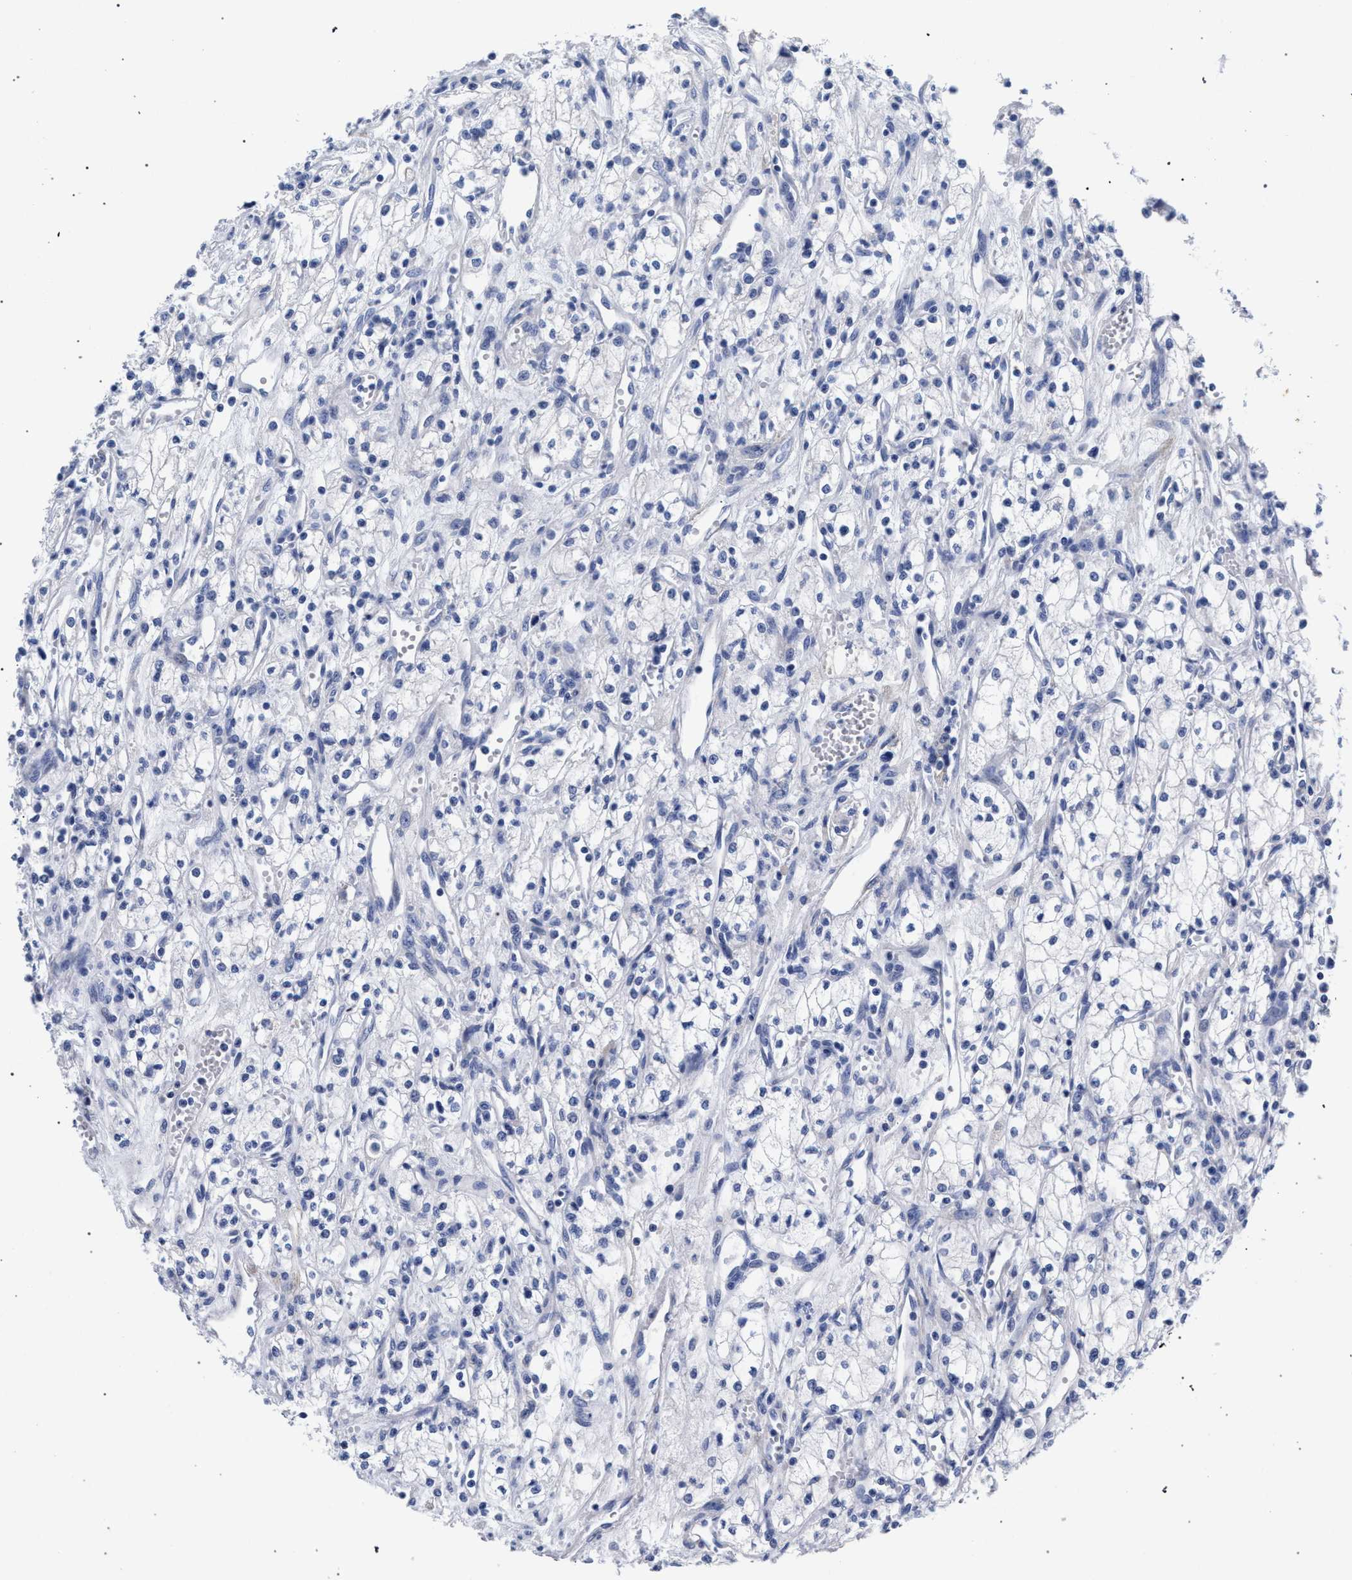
{"staining": {"intensity": "negative", "quantity": "none", "location": "none"}, "tissue": "renal cancer", "cell_type": "Tumor cells", "image_type": "cancer", "snomed": [{"axis": "morphology", "description": "Adenocarcinoma, NOS"}, {"axis": "topography", "description": "Kidney"}], "caption": "This is a histopathology image of immunohistochemistry (IHC) staining of renal adenocarcinoma, which shows no positivity in tumor cells.", "gene": "AKAP4", "patient": {"sex": "male", "age": 59}}